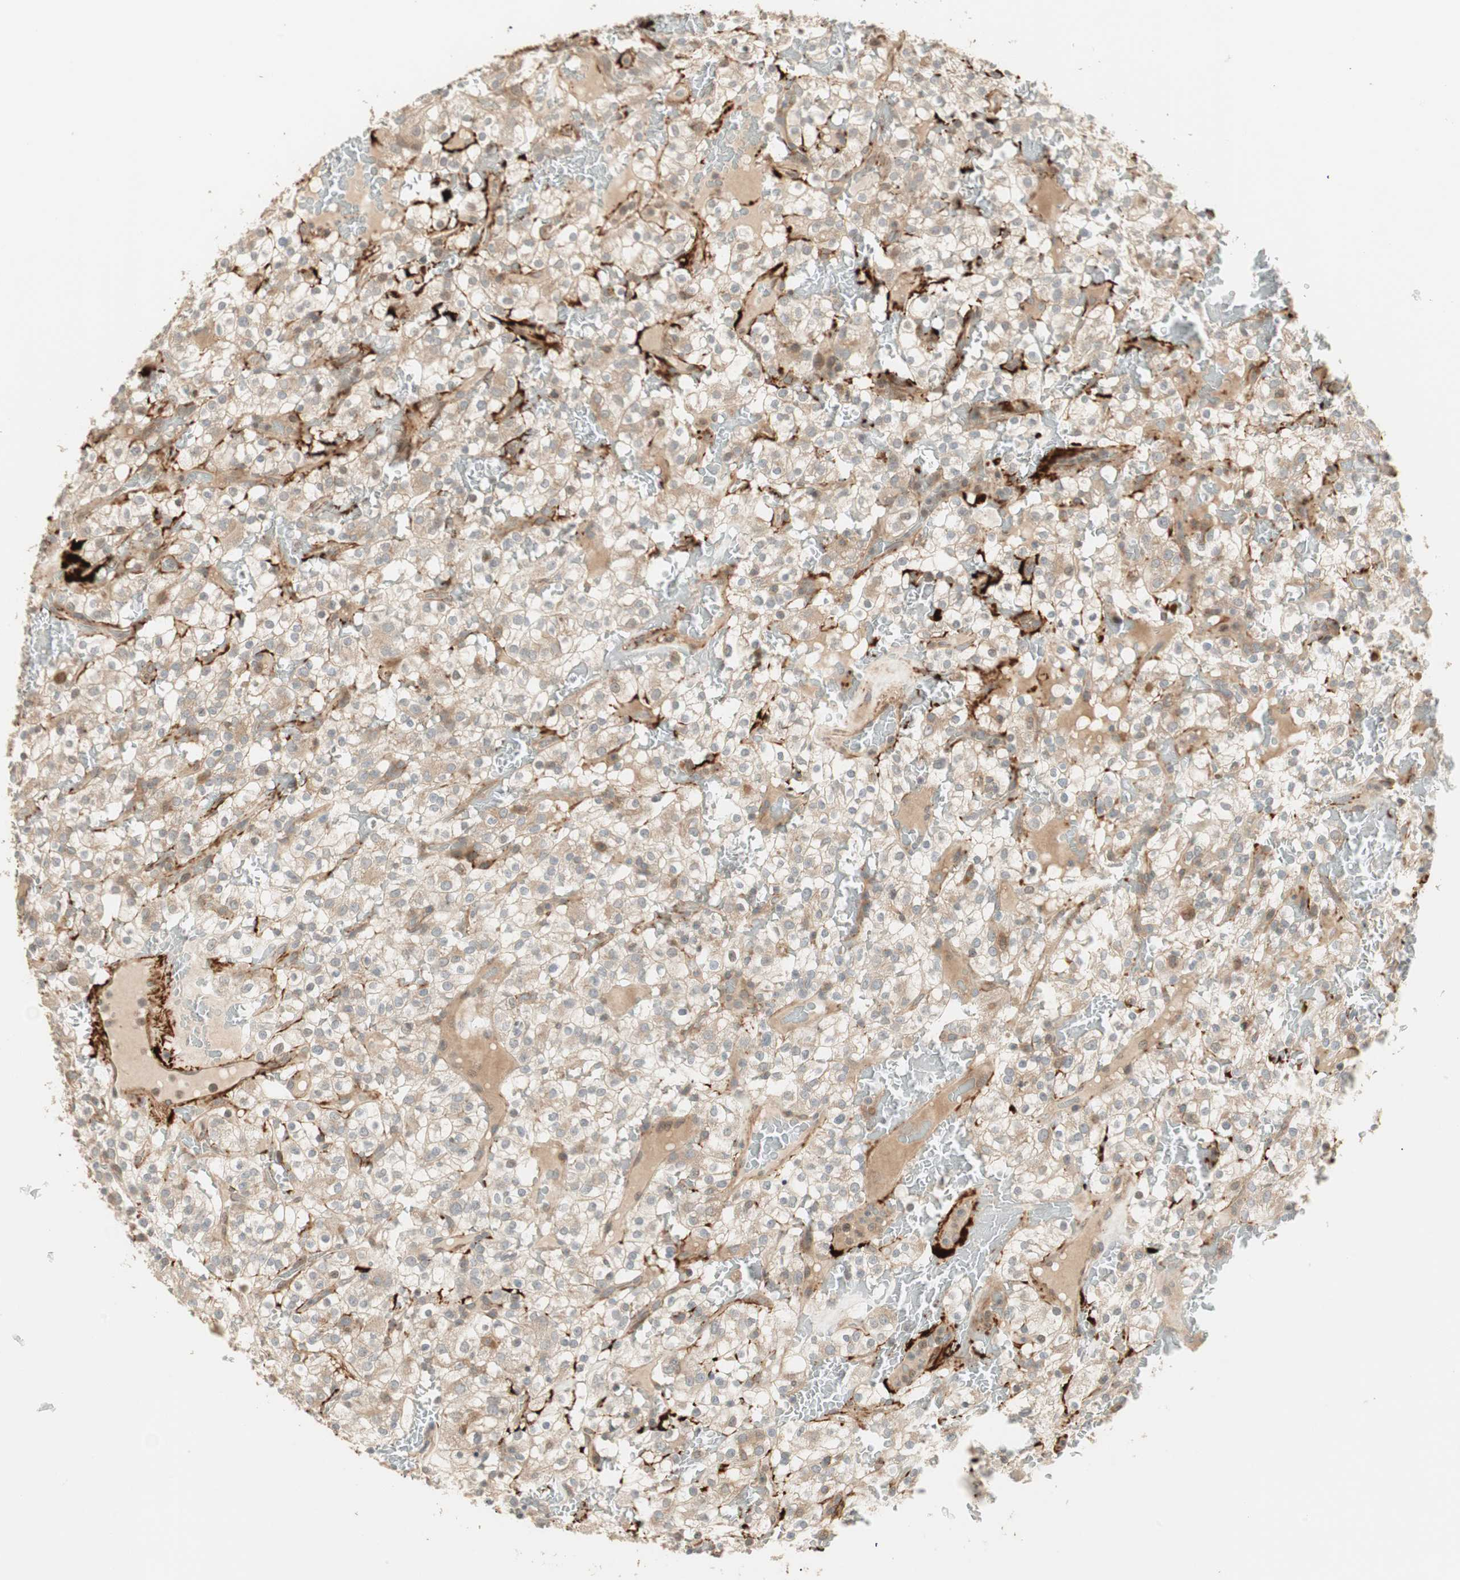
{"staining": {"intensity": "moderate", "quantity": ">75%", "location": "cytoplasmic/membranous"}, "tissue": "renal cancer", "cell_type": "Tumor cells", "image_type": "cancer", "snomed": [{"axis": "morphology", "description": "Normal tissue, NOS"}, {"axis": "morphology", "description": "Adenocarcinoma, NOS"}, {"axis": "topography", "description": "Kidney"}], "caption": "Human renal adenocarcinoma stained with a protein marker demonstrates moderate staining in tumor cells.", "gene": "SFRP1", "patient": {"sex": "female", "age": 72}}